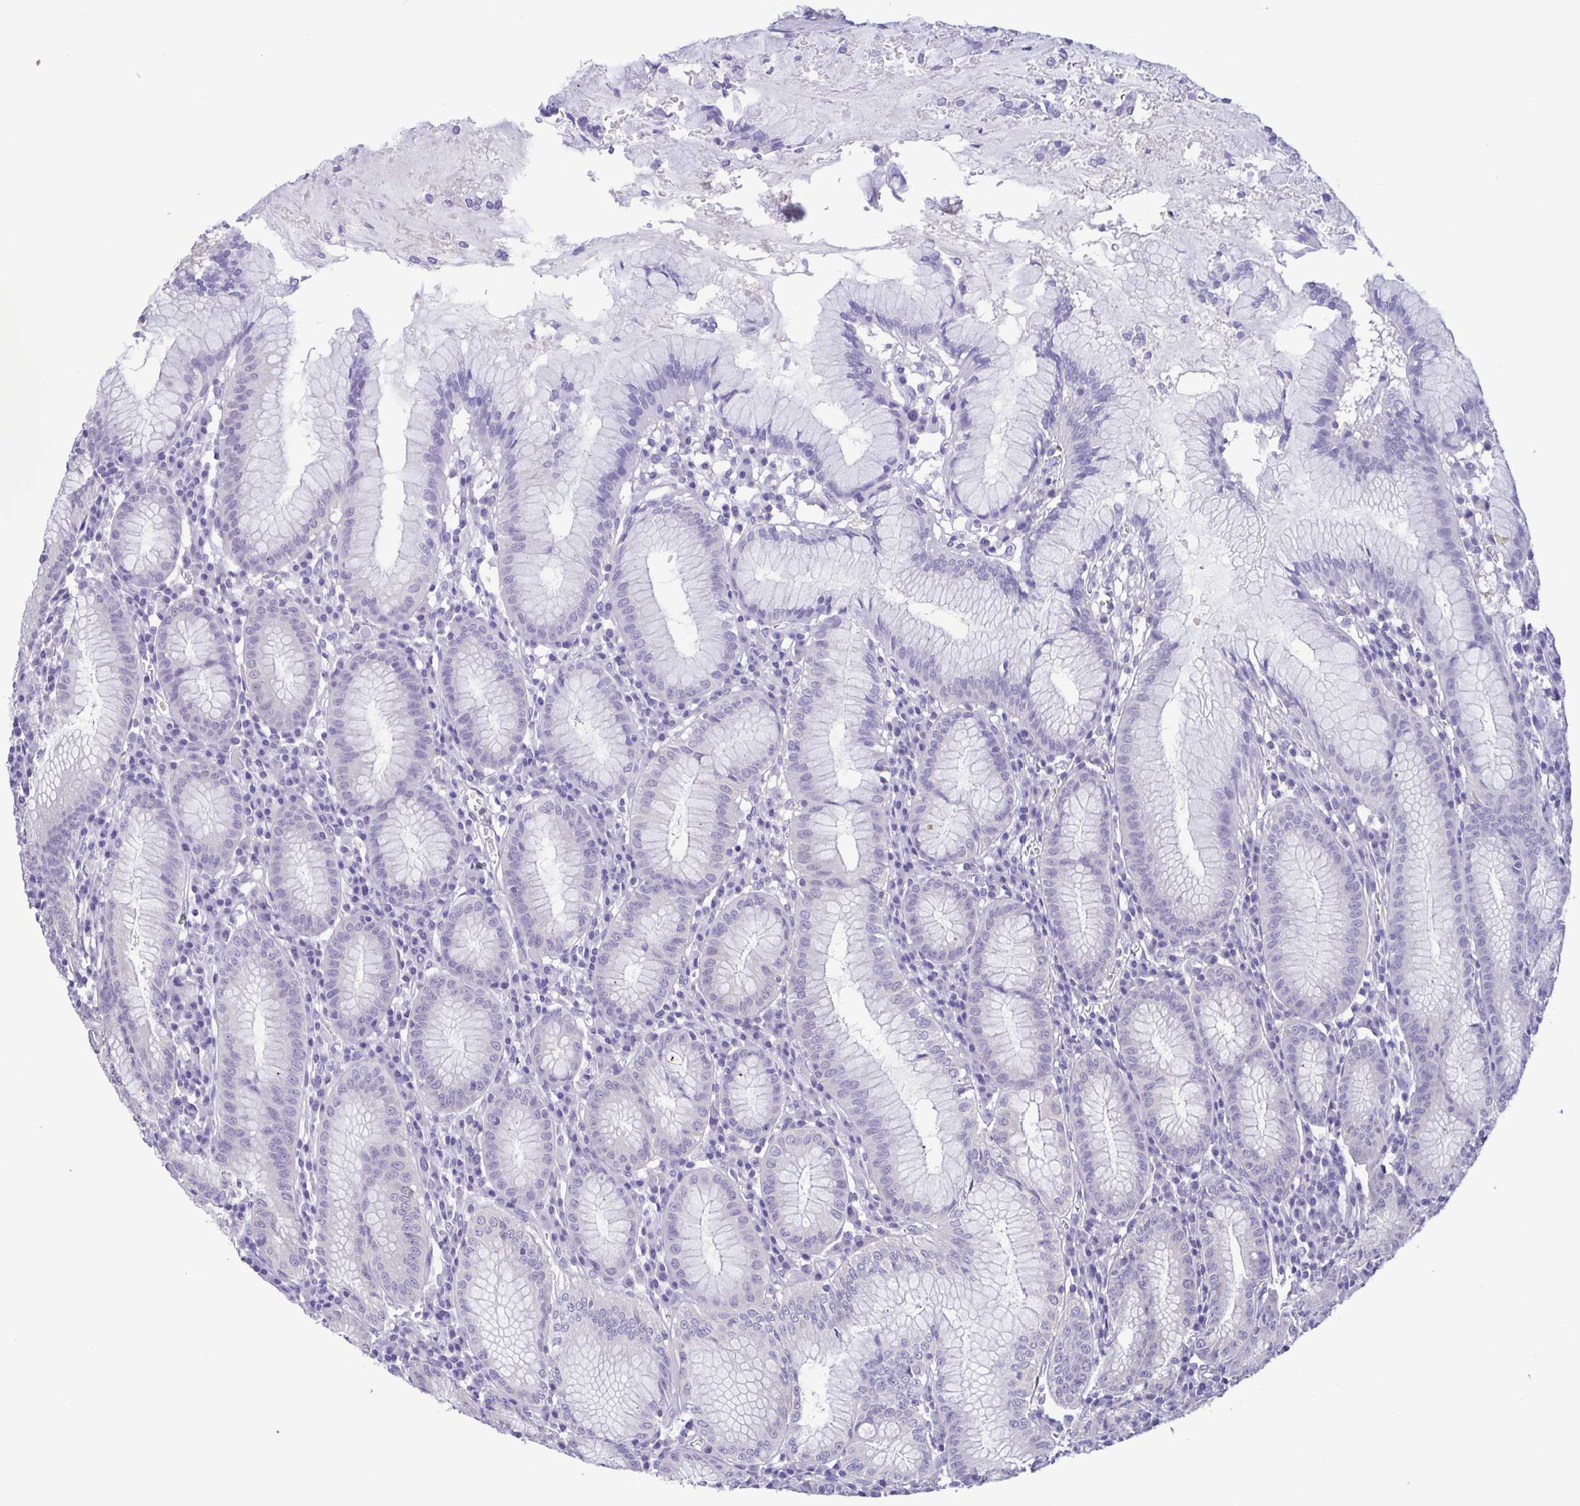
{"staining": {"intensity": "negative", "quantity": "none", "location": "none"}, "tissue": "stomach", "cell_type": "Glandular cells", "image_type": "normal", "snomed": [{"axis": "morphology", "description": "Normal tissue, NOS"}, {"axis": "topography", "description": "Stomach"}], "caption": "A micrograph of stomach stained for a protein demonstrates no brown staining in glandular cells.", "gene": "LDHC", "patient": {"sex": "male", "age": 55}}